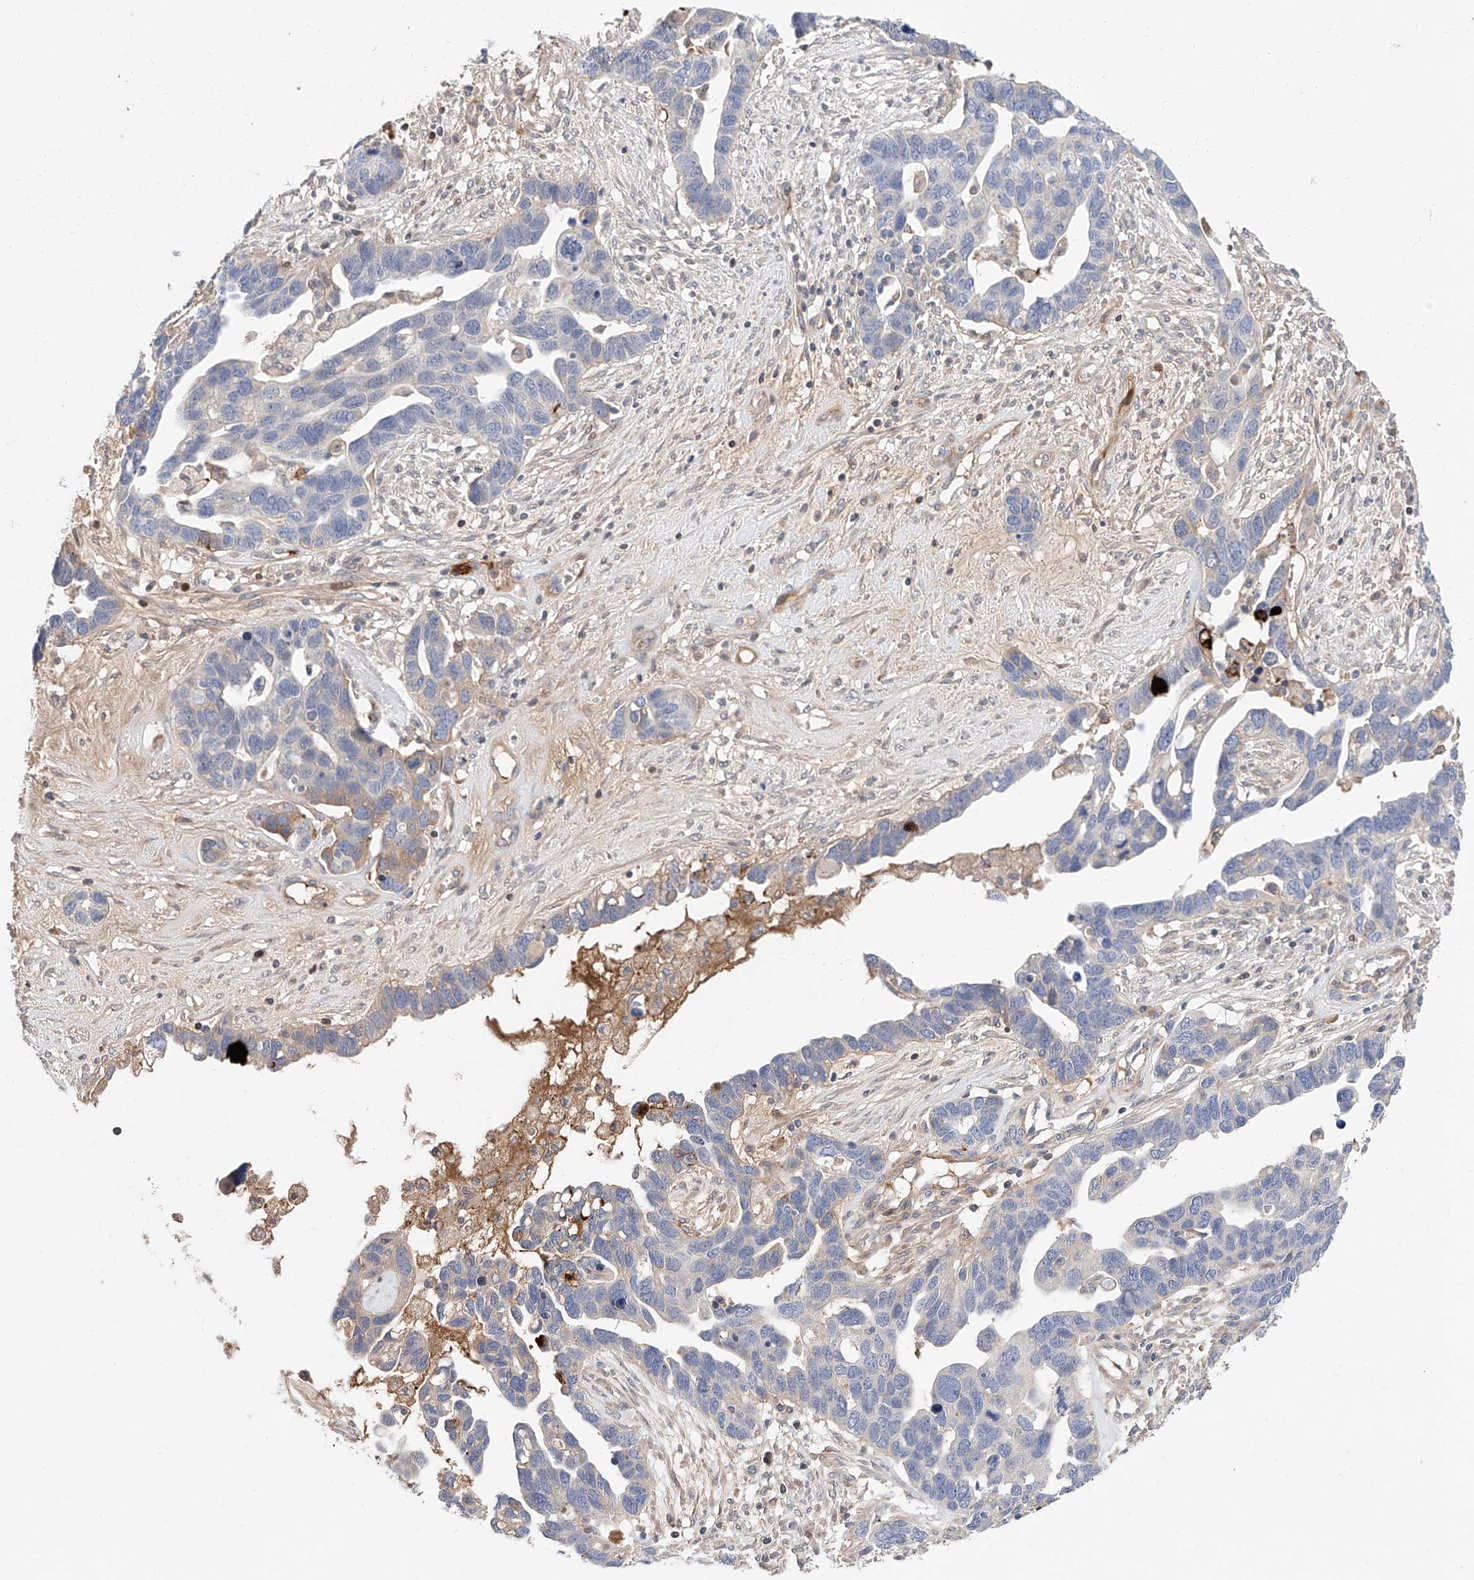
{"staining": {"intensity": "weak", "quantity": "<25%", "location": "cytoplasmic/membranous"}, "tissue": "ovarian cancer", "cell_type": "Tumor cells", "image_type": "cancer", "snomed": [{"axis": "morphology", "description": "Cystadenocarcinoma, serous, NOS"}, {"axis": "topography", "description": "Ovary"}], "caption": "This is an IHC micrograph of ovarian serous cystadenocarcinoma. There is no staining in tumor cells.", "gene": "FUCA2", "patient": {"sex": "female", "age": 54}}